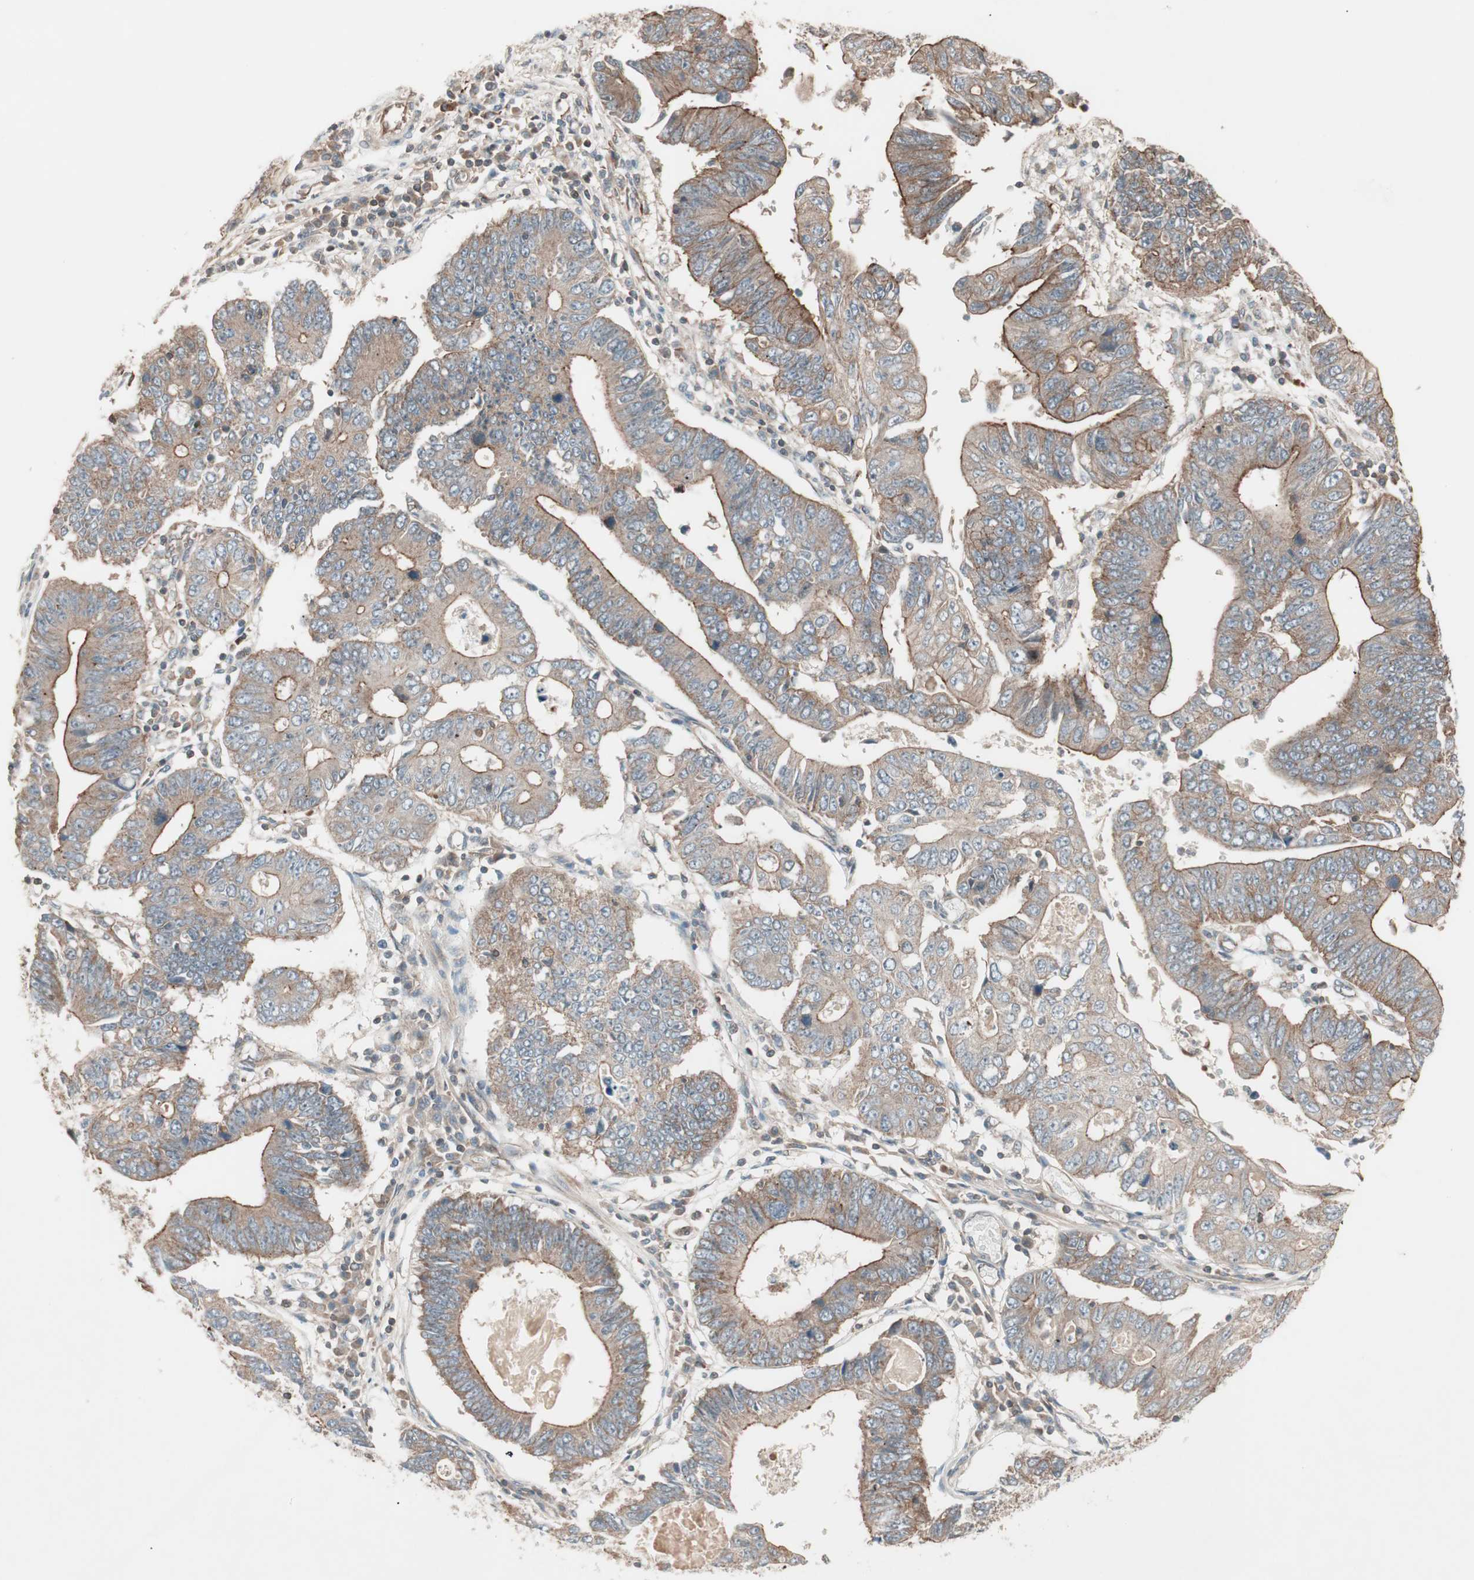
{"staining": {"intensity": "moderate", "quantity": "25%-75%", "location": "cytoplasmic/membranous"}, "tissue": "stomach cancer", "cell_type": "Tumor cells", "image_type": "cancer", "snomed": [{"axis": "morphology", "description": "Adenocarcinoma, NOS"}, {"axis": "topography", "description": "Stomach"}], "caption": "Moderate cytoplasmic/membranous protein staining is seen in approximately 25%-75% of tumor cells in stomach cancer.", "gene": "TFPI", "patient": {"sex": "male", "age": 59}}